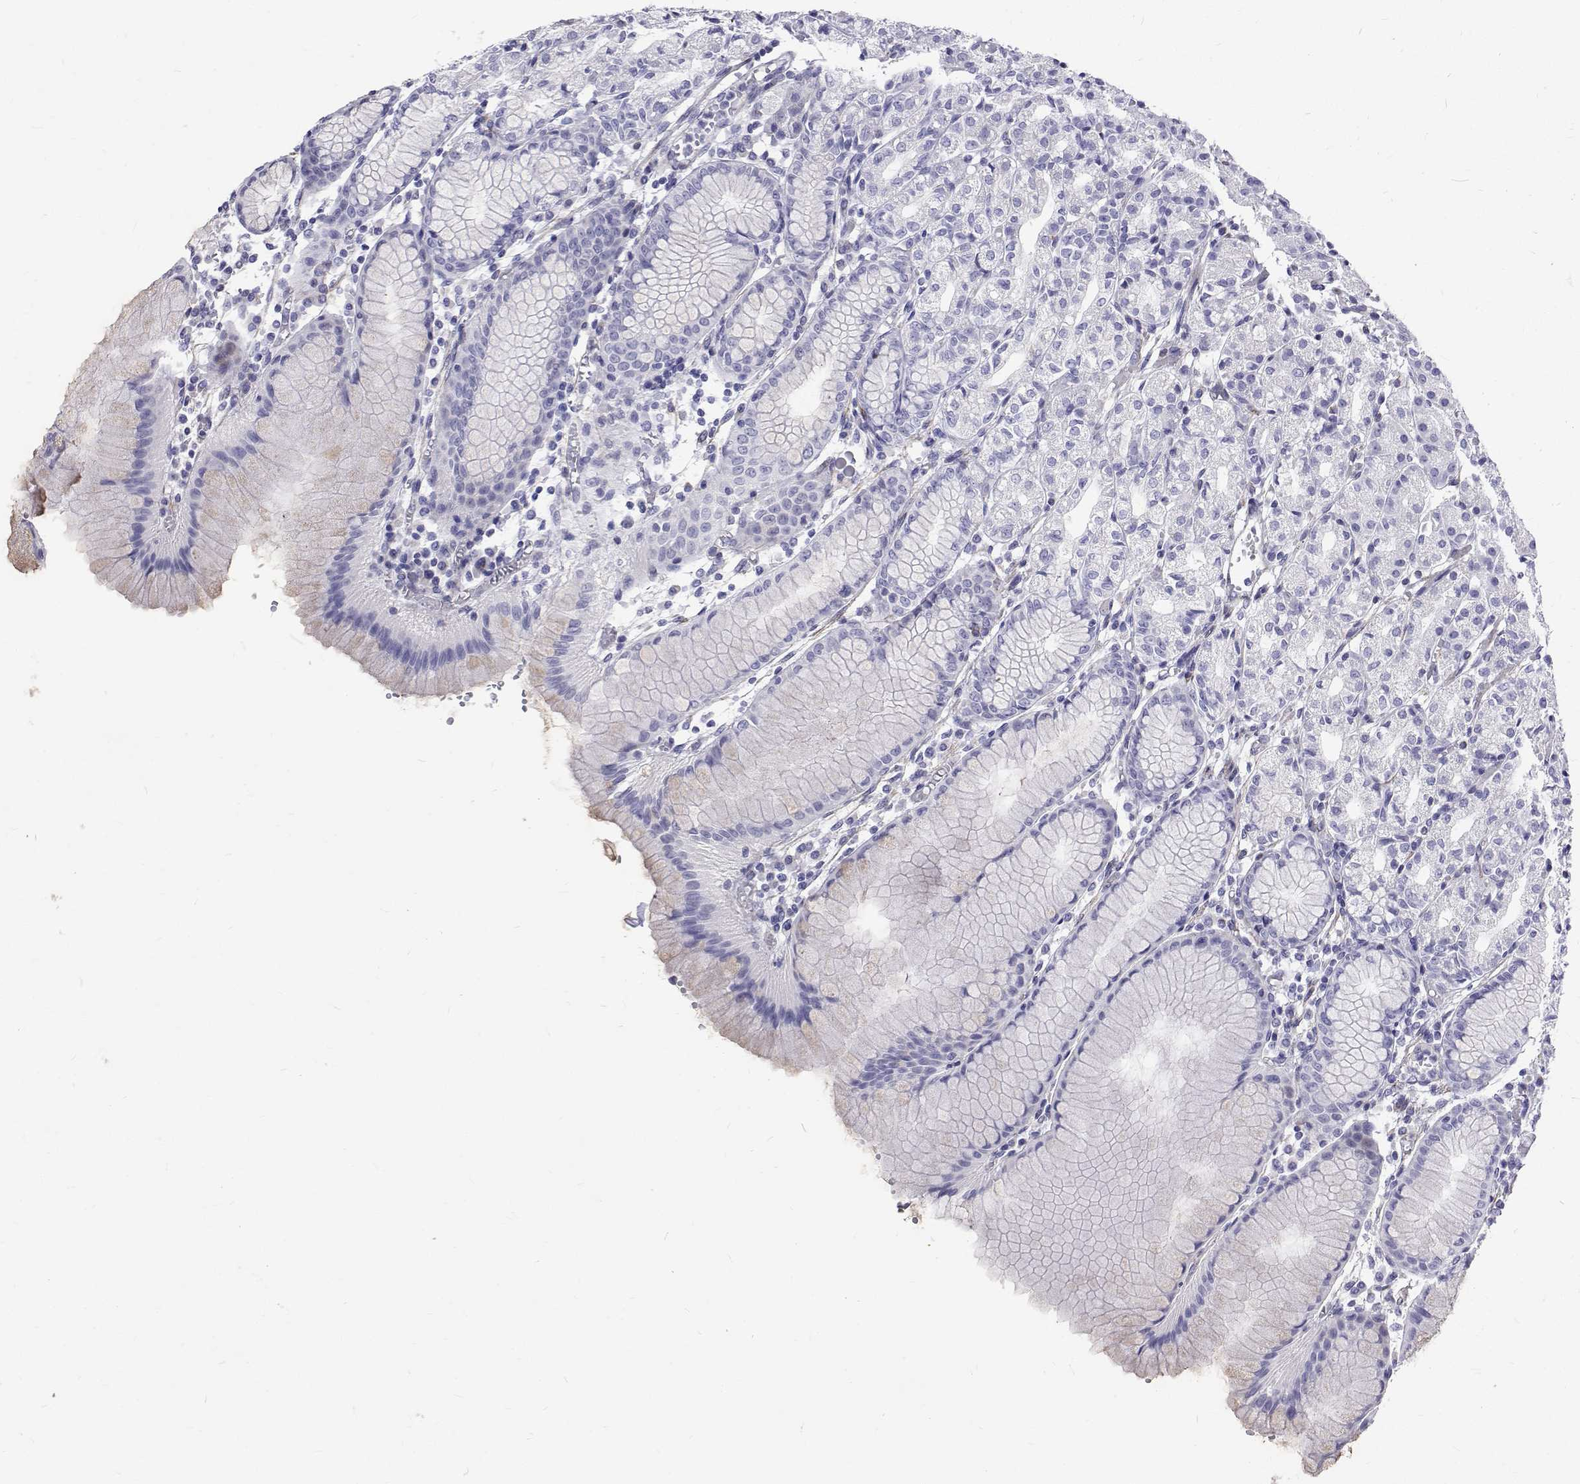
{"staining": {"intensity": "negative", "quantity": "none", "location": "none"}, "tissue": "stomach", "cell_type": "Glandular cells", "image_type": "normal", "snomed": [{"axis": "morphology", "description": "Normal tissue, NOS"}, {"axis": "topography", "description": "Stomach"}], "caption": "Glandular cells show no significant protein staining in unremarkable stomach. (DAB (3,3'-diaminobenzidine) immunohistochemistry (IHC), high magnification).", "gene": "OPRPN", "patient": {"sex": "female", "age": 57}}